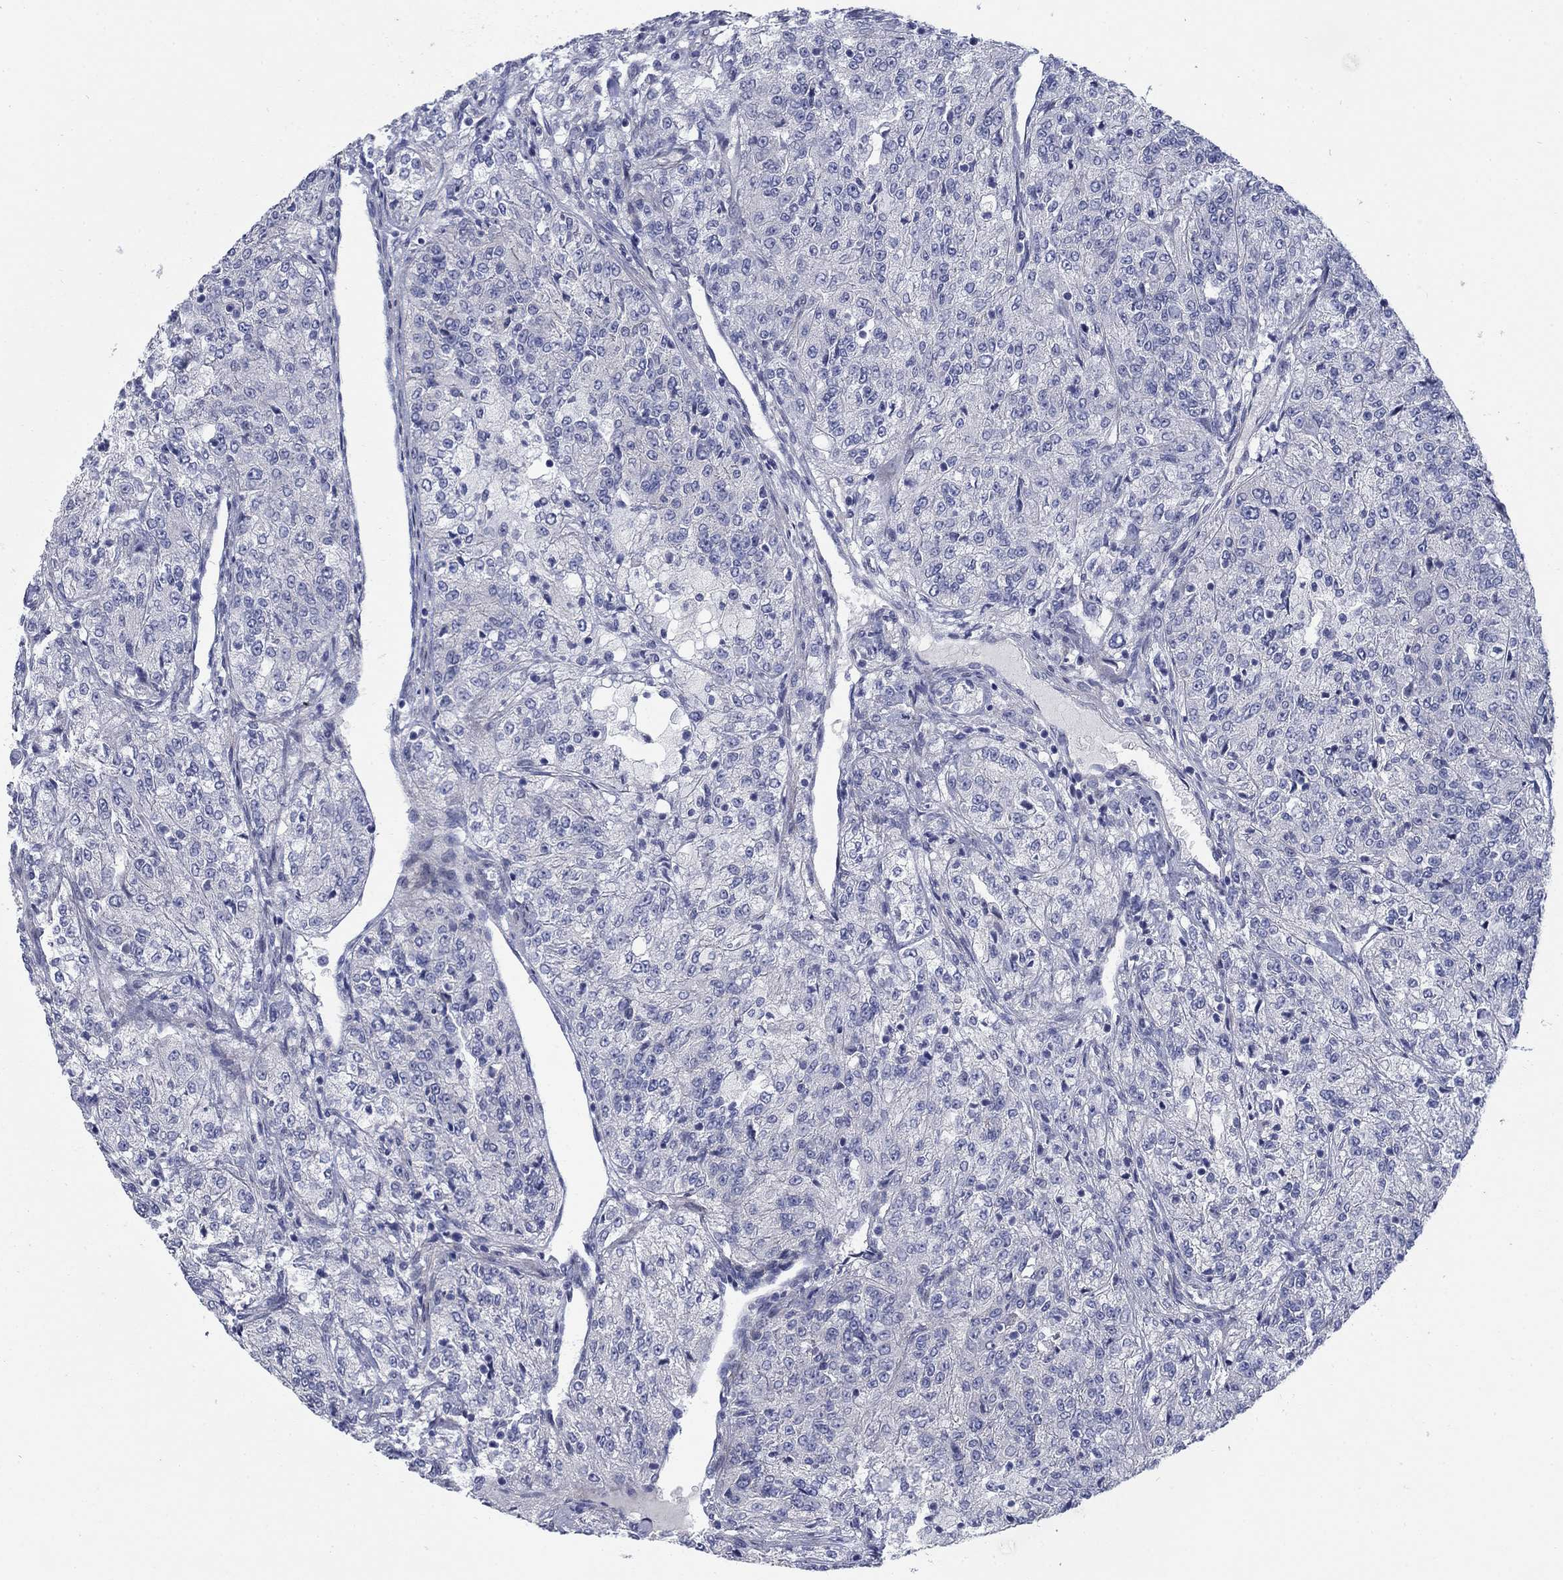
{"staining": {"intensity": "negative", "quantity": "none", "location": "none"}, "tissue": "renal cancer", "cell_type": "Tumor cells", "image_type": "cancer", "snomed": [{"axis": "morphology", "description": "Adenocarcinoma, NOS"}, {"axis": "topography", "description": "Kidney"}], "caption": "Immunohistochemistry (IHC) of adenocarcinoma (renal) displays no staining in tumor cells.", "gene": "DNER", "patient": {"sex": "female", "age": 63}}